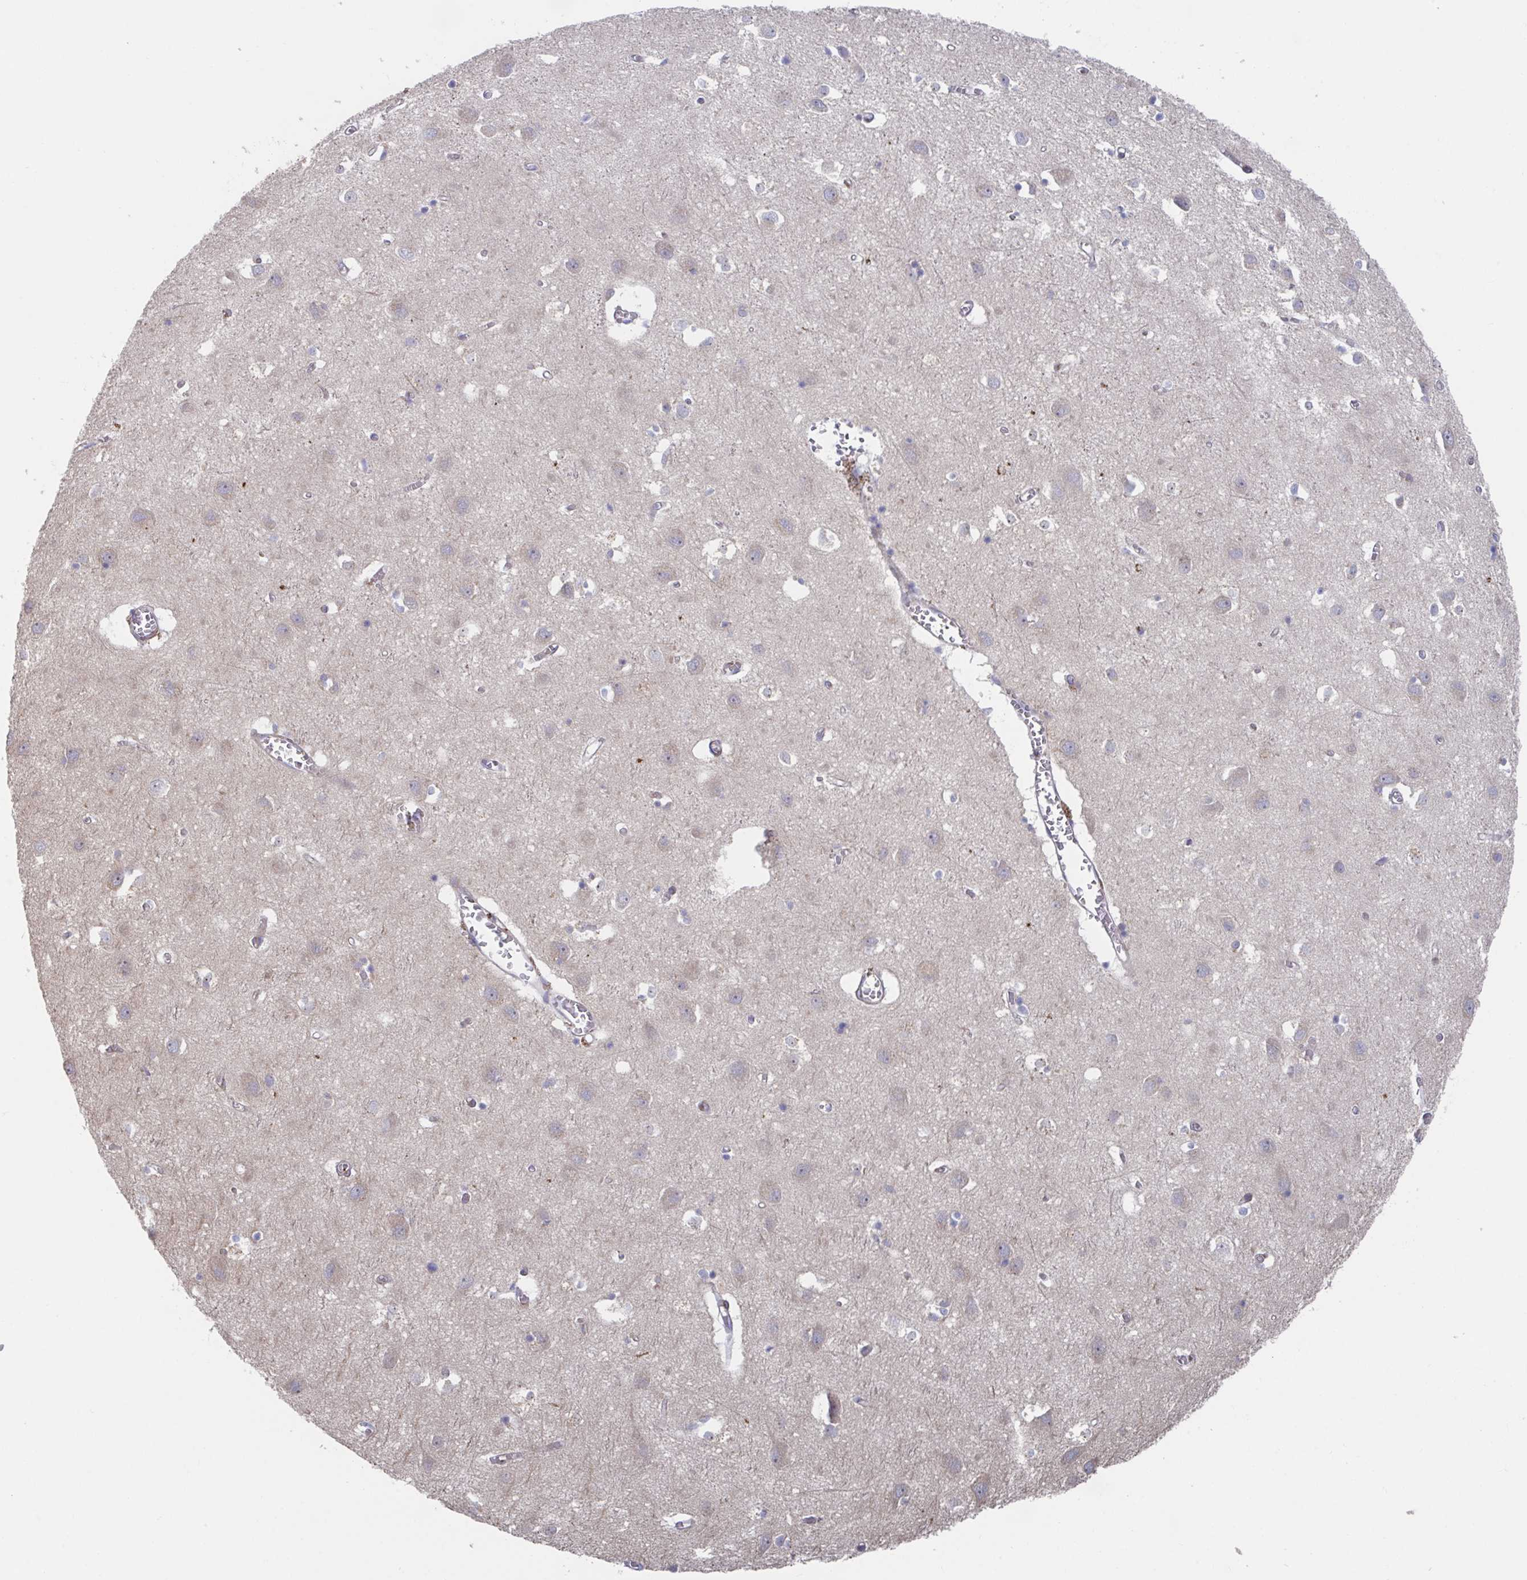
{"staining": {"intensity": "weak", "quantity": "25%-75%", "location": "cytoplasmic/membranous"}, "tissue": "cerebral cortex", "cell_type": "Endothelial cells", "image_type": "normal", "snomed": [{"axis": "morphology", "description": "Normal tissue, NOS"}, {"axis": "topography", "description": "Cerebral cortex"}], "caption": "A brown stain labels weak cytoplasmic/membranous expression of a protein in endothelial cells of unremarkable cerebral cortex. (DAB IHC with brightfield microscopy, high magnification).", "gene": "FJX1", "patient": {"sex": "male", "age": 70}}